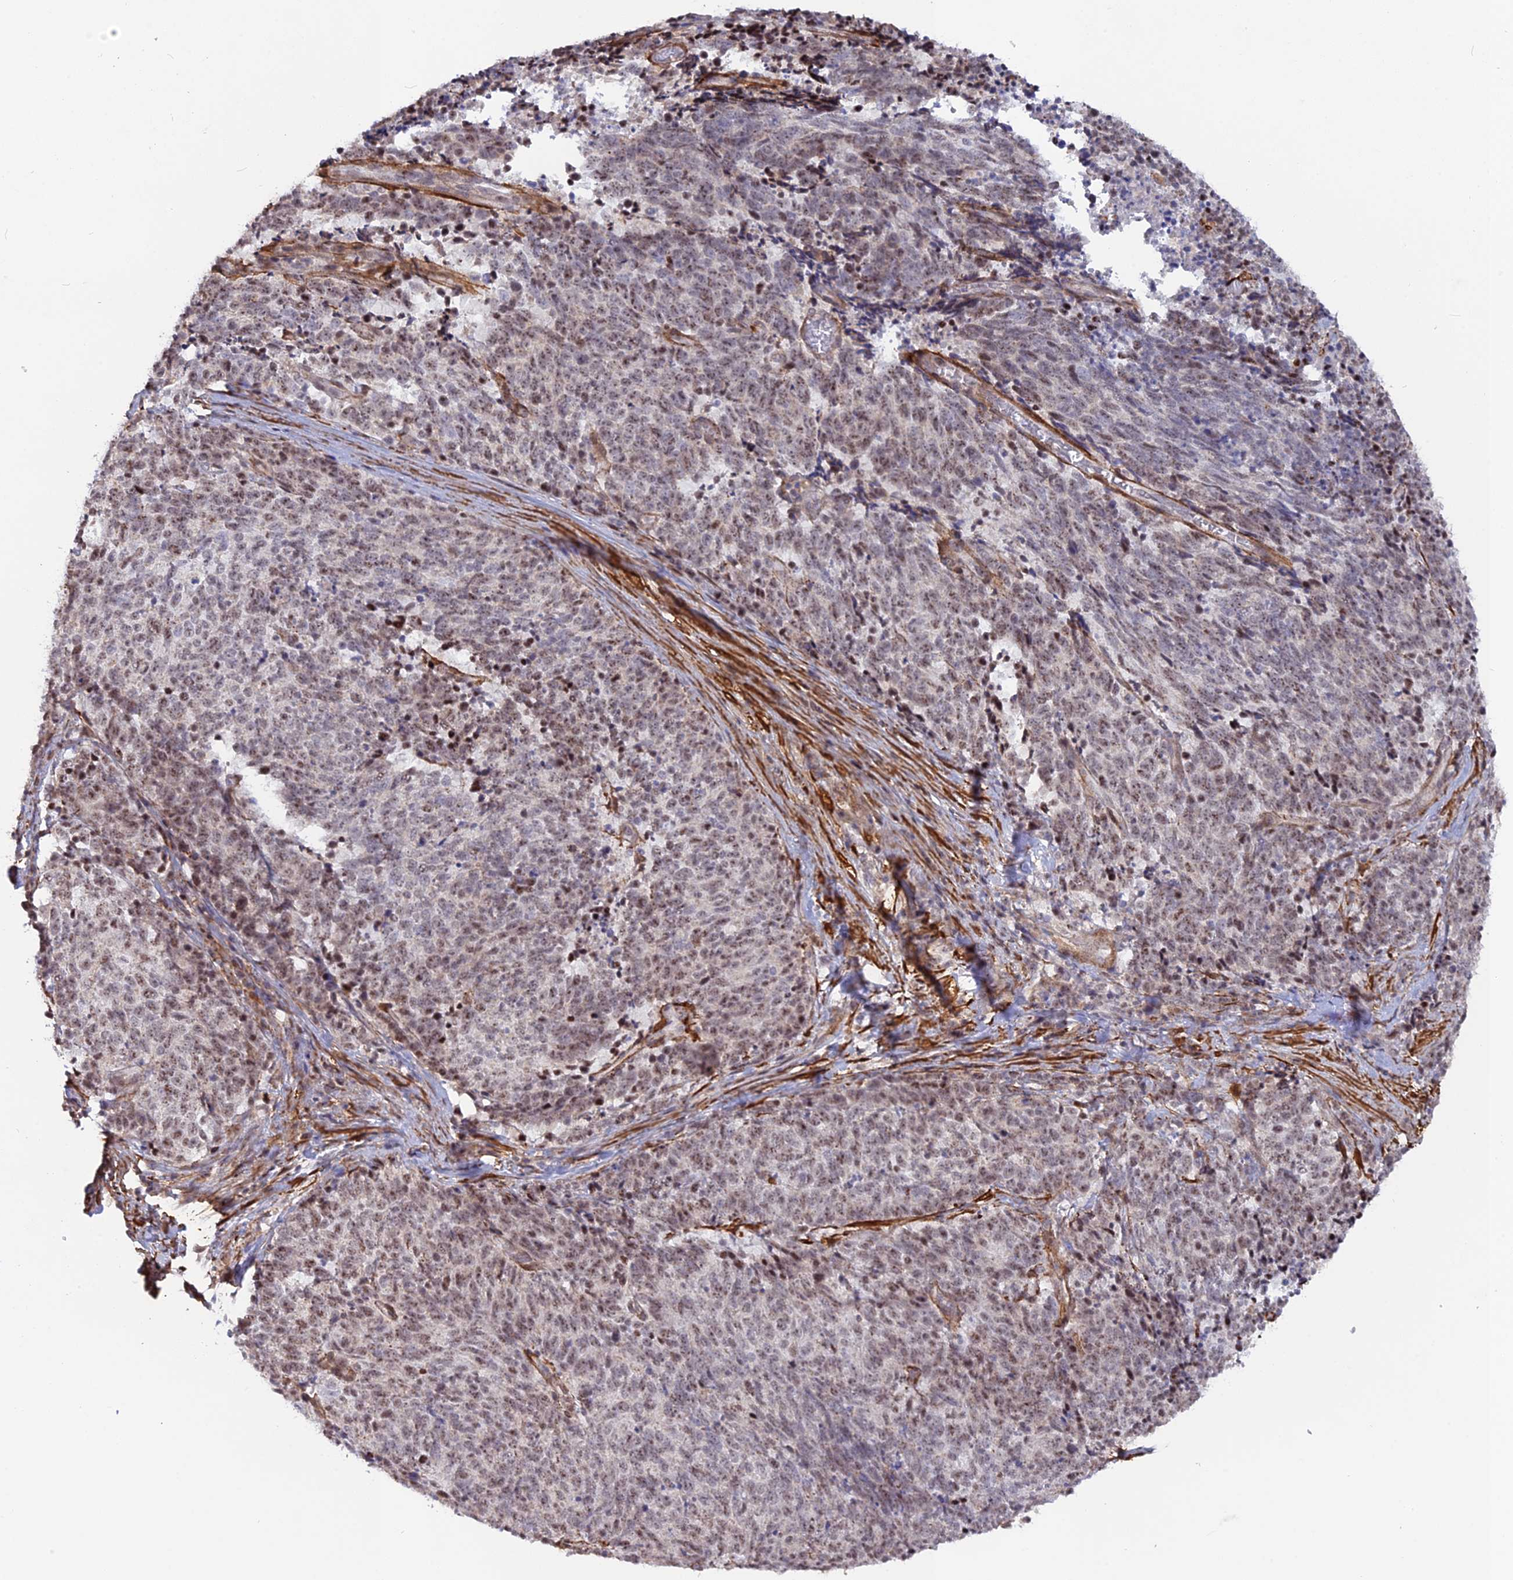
{"staining": {"intensity": "moderate", "quantity": ">75%", "location": "nuclear"}, "tissue": "cervical cancer", "cell_type": "Tumor cells", "image_type": "cancer", "snomed": [{"axis": "morphology", "description": "Squamous cell carcinoma, NOS"}, {"axis": "topography", "description": "Cervix"}], "caption": "This histopathology image demonstrates immunohistochemistry (IHC) staining of human cervical cancer (squamous cell carcinoma), with medium moderate nuclear positivity in approximately >75% of tumor cells.", "gene": "CCDC154", "patient": {"sex": "female", "age": 29}}